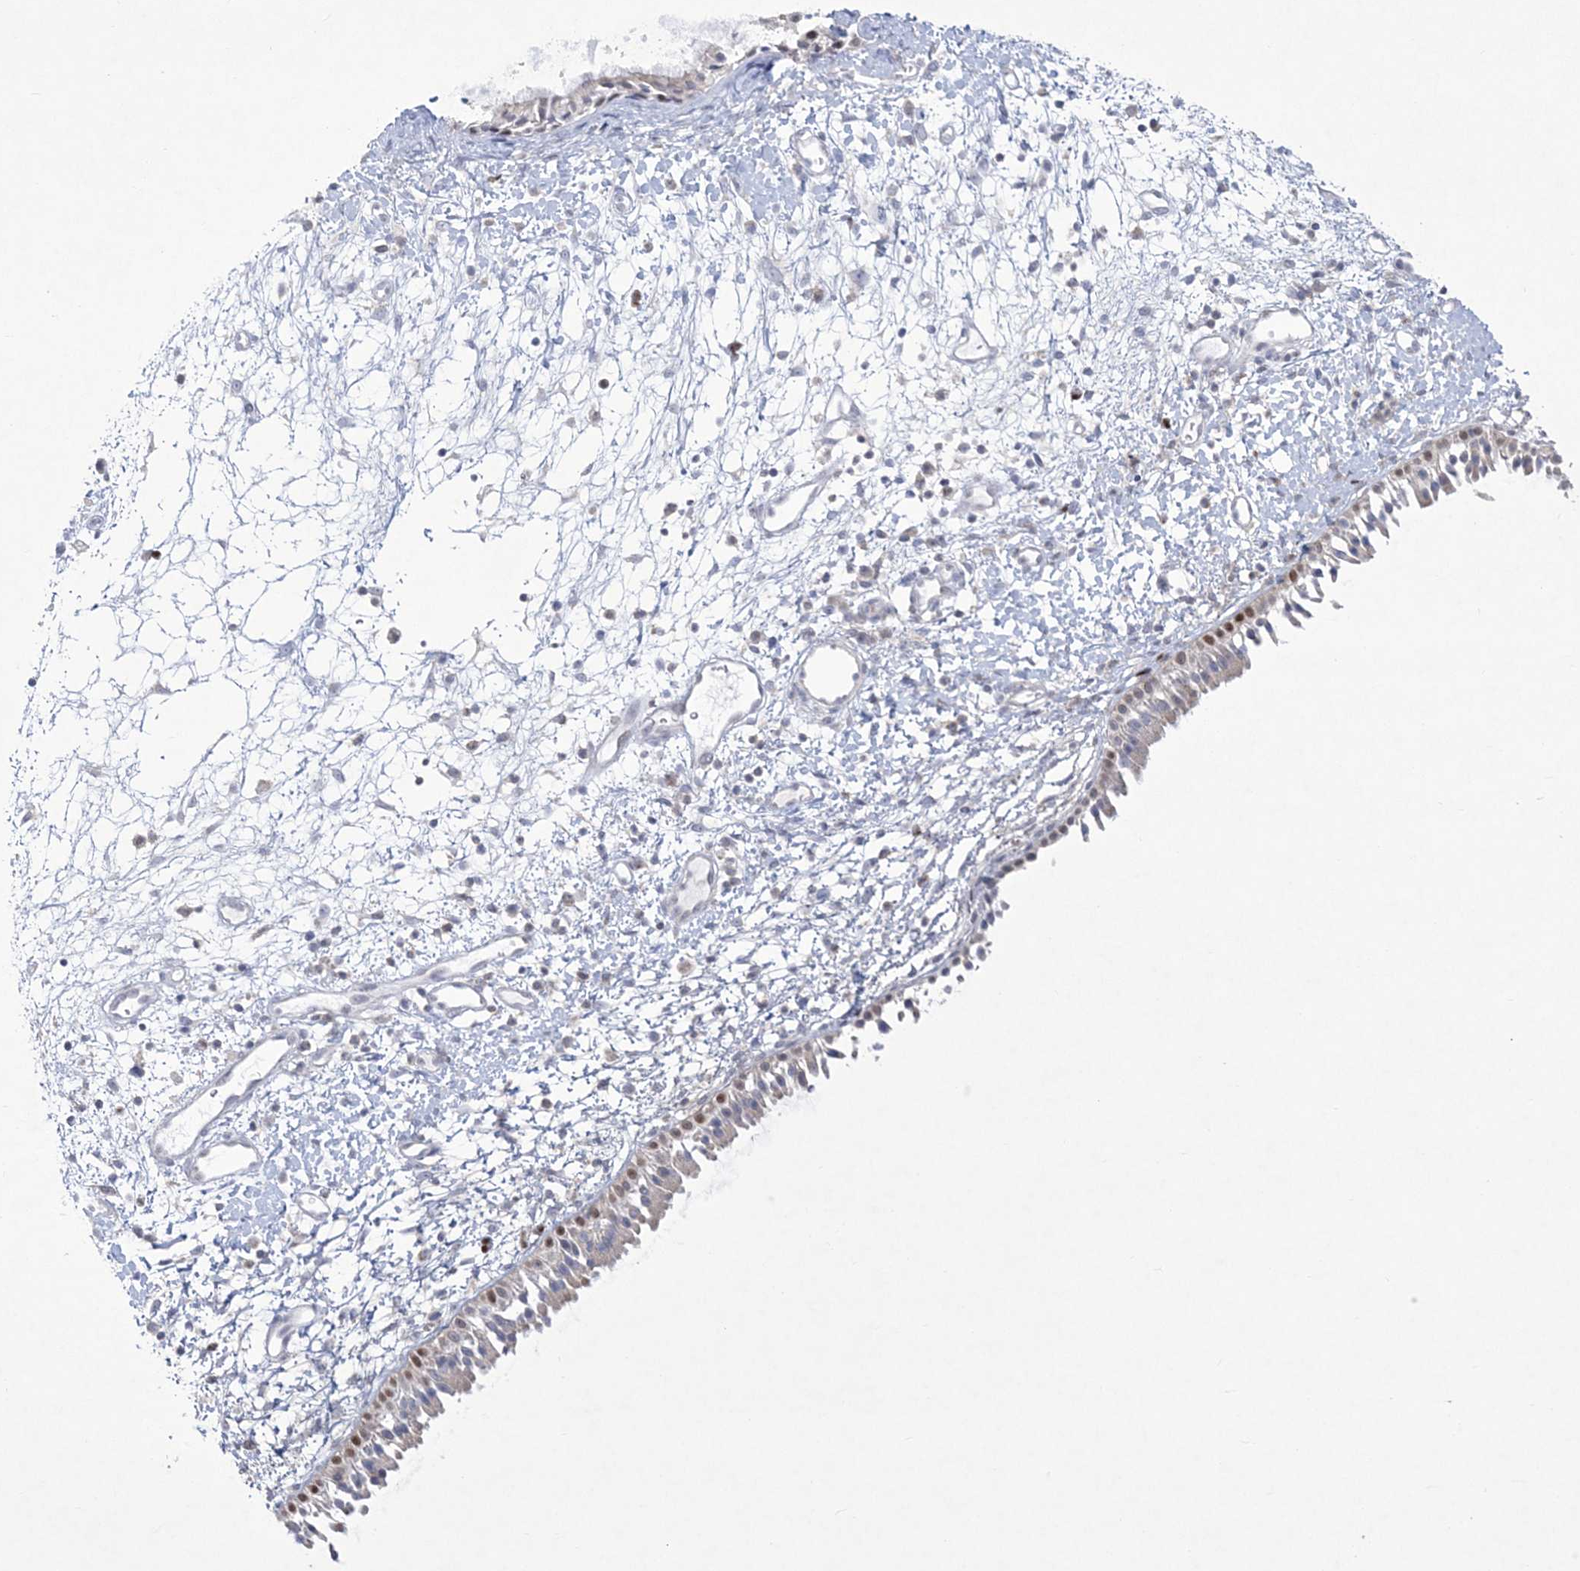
{"staining": {"intensity": "moderate", "quantity": "<25%", "location": "nuclear"}, "tissue": "nasopharynx", "cell_type": "Respiratory epithelial cells", "image_type": "normal", "snomed": [{"axis": "morphology", "description": "Normal tissue, NOS"}, {"axis": "topography", "description": "Nasopharynx"}], "caption": "IHC photomicrograph of normal nasopharynx: human nasopharynx stained using IHC reveals low levels of moderate protein expression localized specifically in the nuclear of respiratory epithelial cells, appearing as a nuclear brown color.", "gene": "WDR27", "patient": {"sex": "male", "age": 22}}